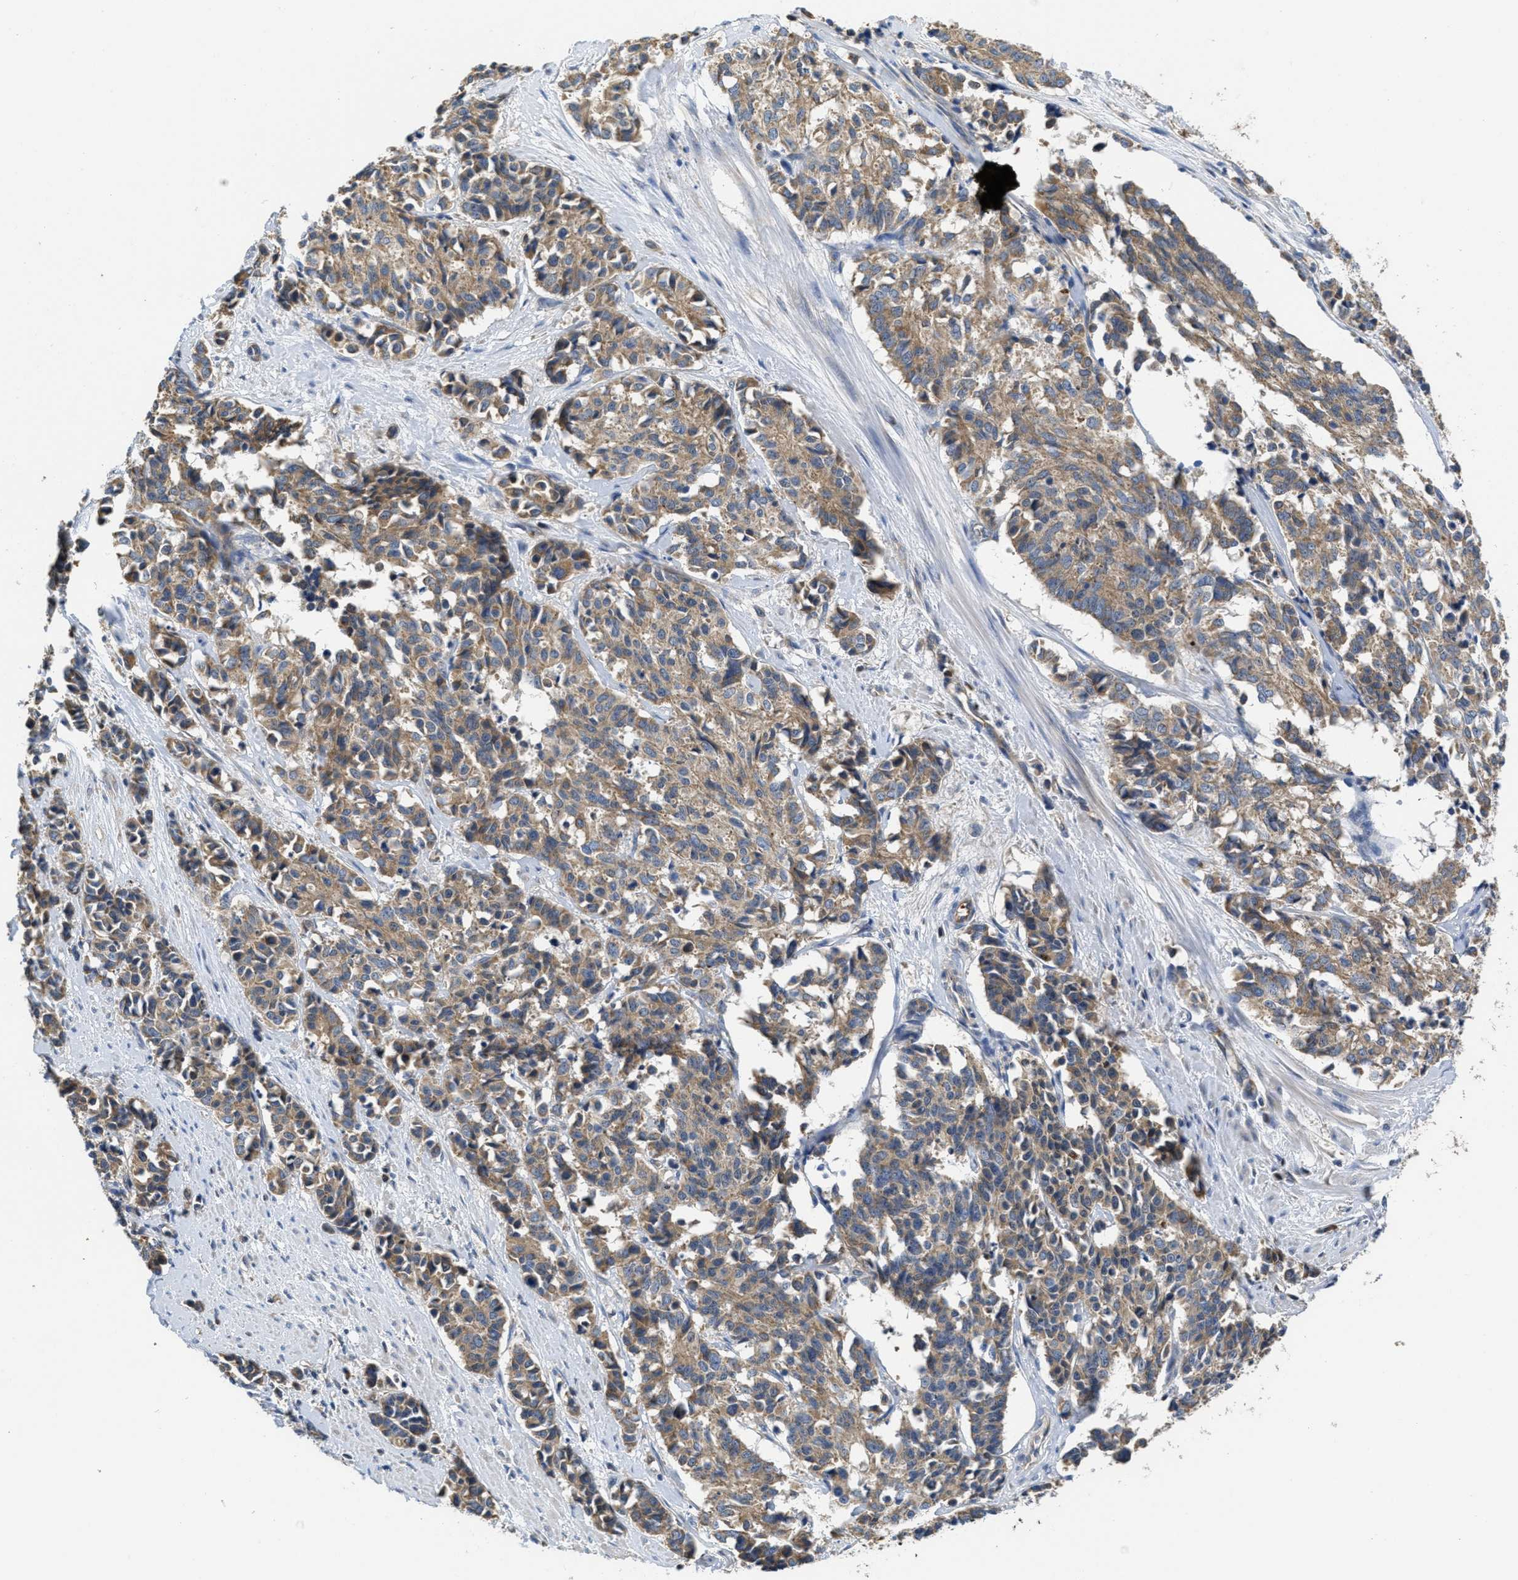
{"staining": {"intensity": "moderate", "quantity": ">75%", "location": "cytoplasmic/membranous"}, "tissue": "cervical cancer", "cell_type": "Tumor cells", "image_type": "cancer", "snomed": [{"axis": "morphology", "description": "Squamous cell carcinoma, NOS"}, {"axis": "topography", "description": "Cervix"}], "caption": "Protein analysis of cervical cancer tissue demonstrates moderate cytoplasmic/membranous positivity in approximately >75% of tumor cells.", "gene": "GALK1", "patient": {"sex": "female", "age": 35}}